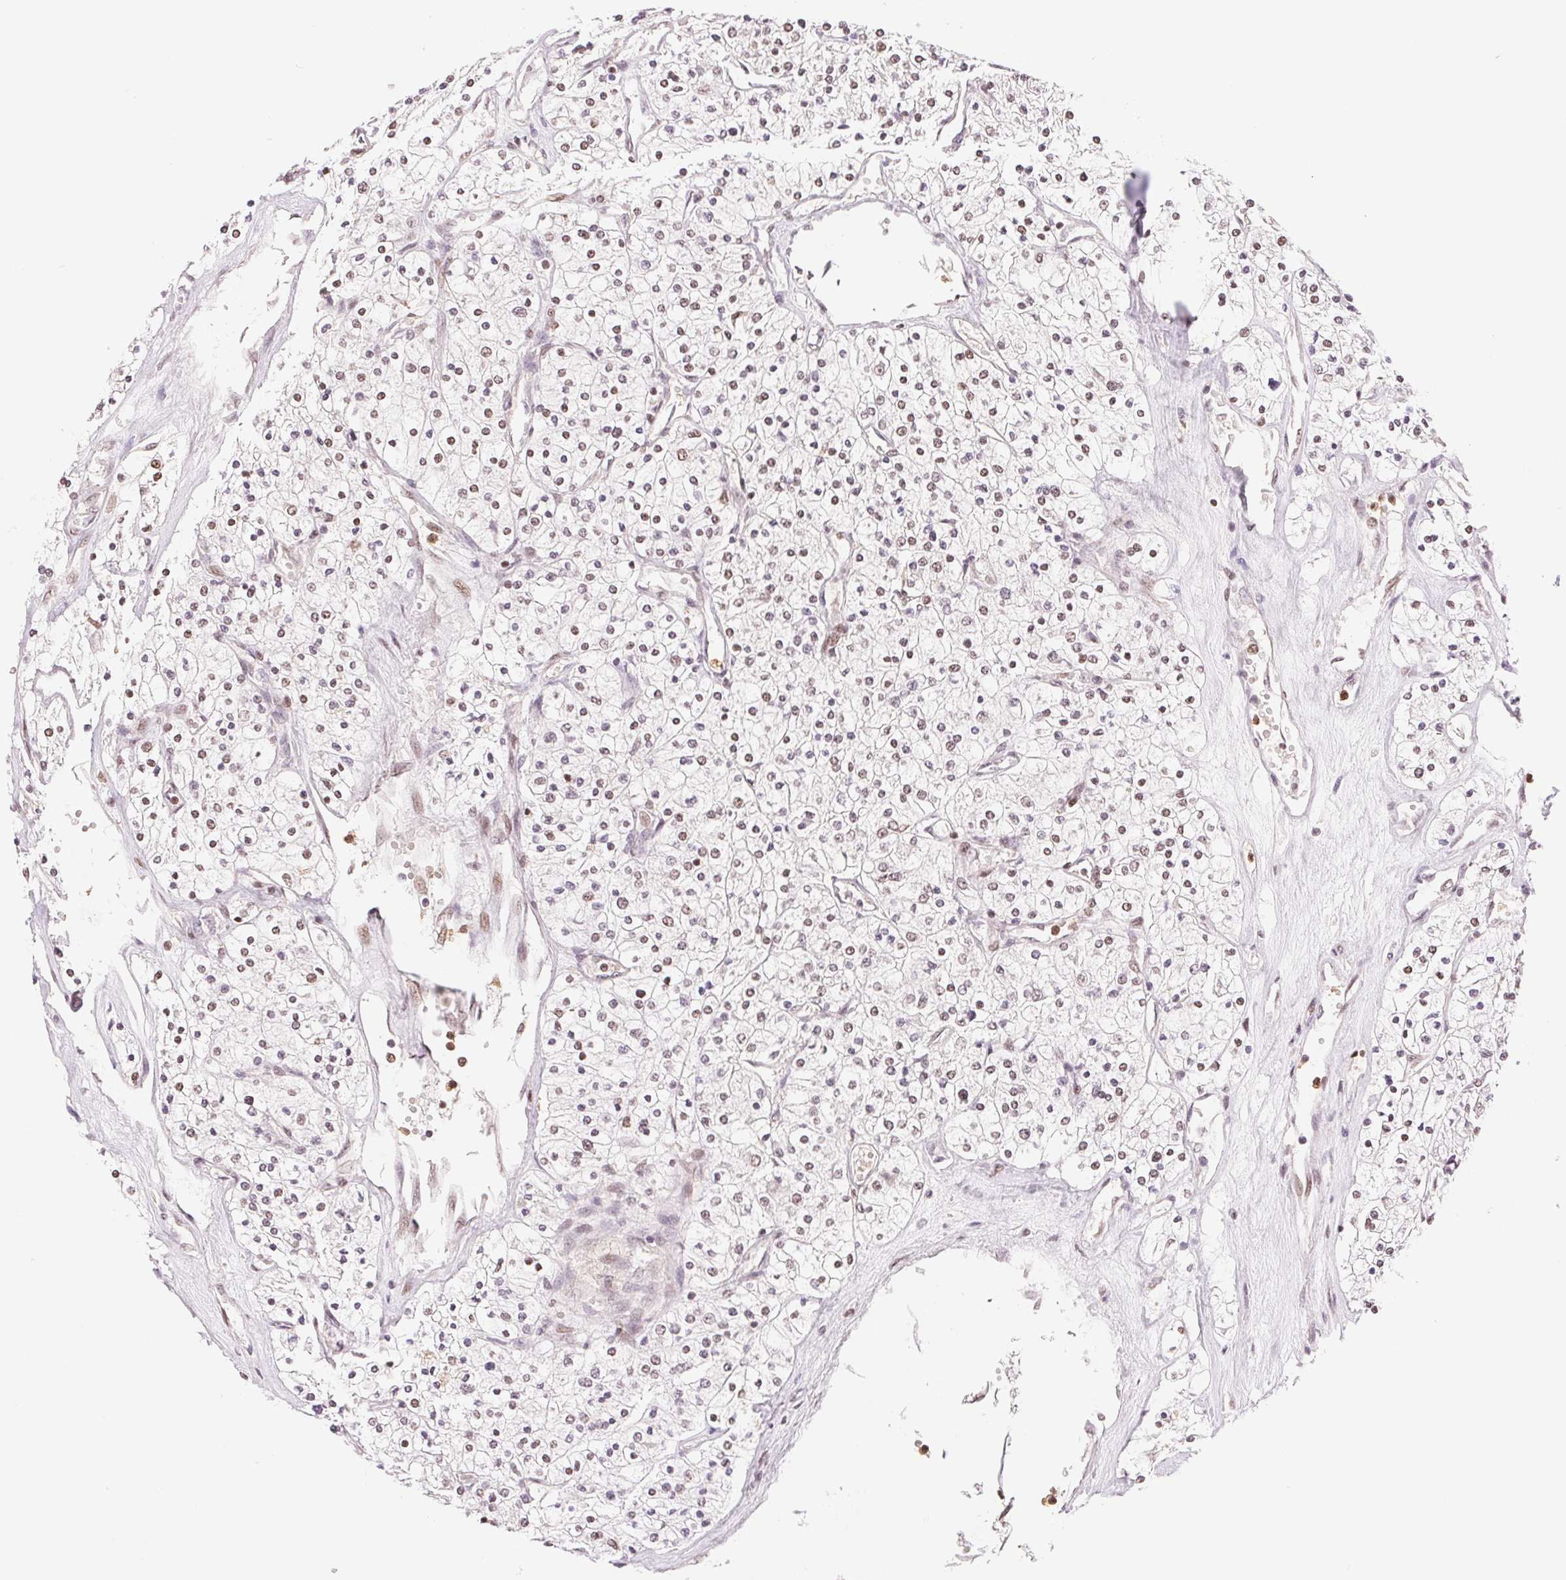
{"staining": {"intensity": "weak", "quantity": "25%-75%", "location": "nuclear"}, "tissue": "renal cancer", "cell_type": "Tumor cells", "image_type": "cancer", "snomed": [{"axis": "morphology", "description": "Adenocarcinoma, NOS"}, {"axis": "topography", "description": "Kidney"}], "caption": "An immunohistochemistry image of tumor tissue is shown. Protein staining in brown highlights weak nuclear positivity in renal cancer (adenocarcinoma) within tumor cells. Using DAB (3,3'-diaminobenzidine) (brown) and hematoxylin (blue) stains, captured at high magnification using brightfield microscopy.", "gene": "SREK1", "patient": {"sex": "male", "age": 80}}